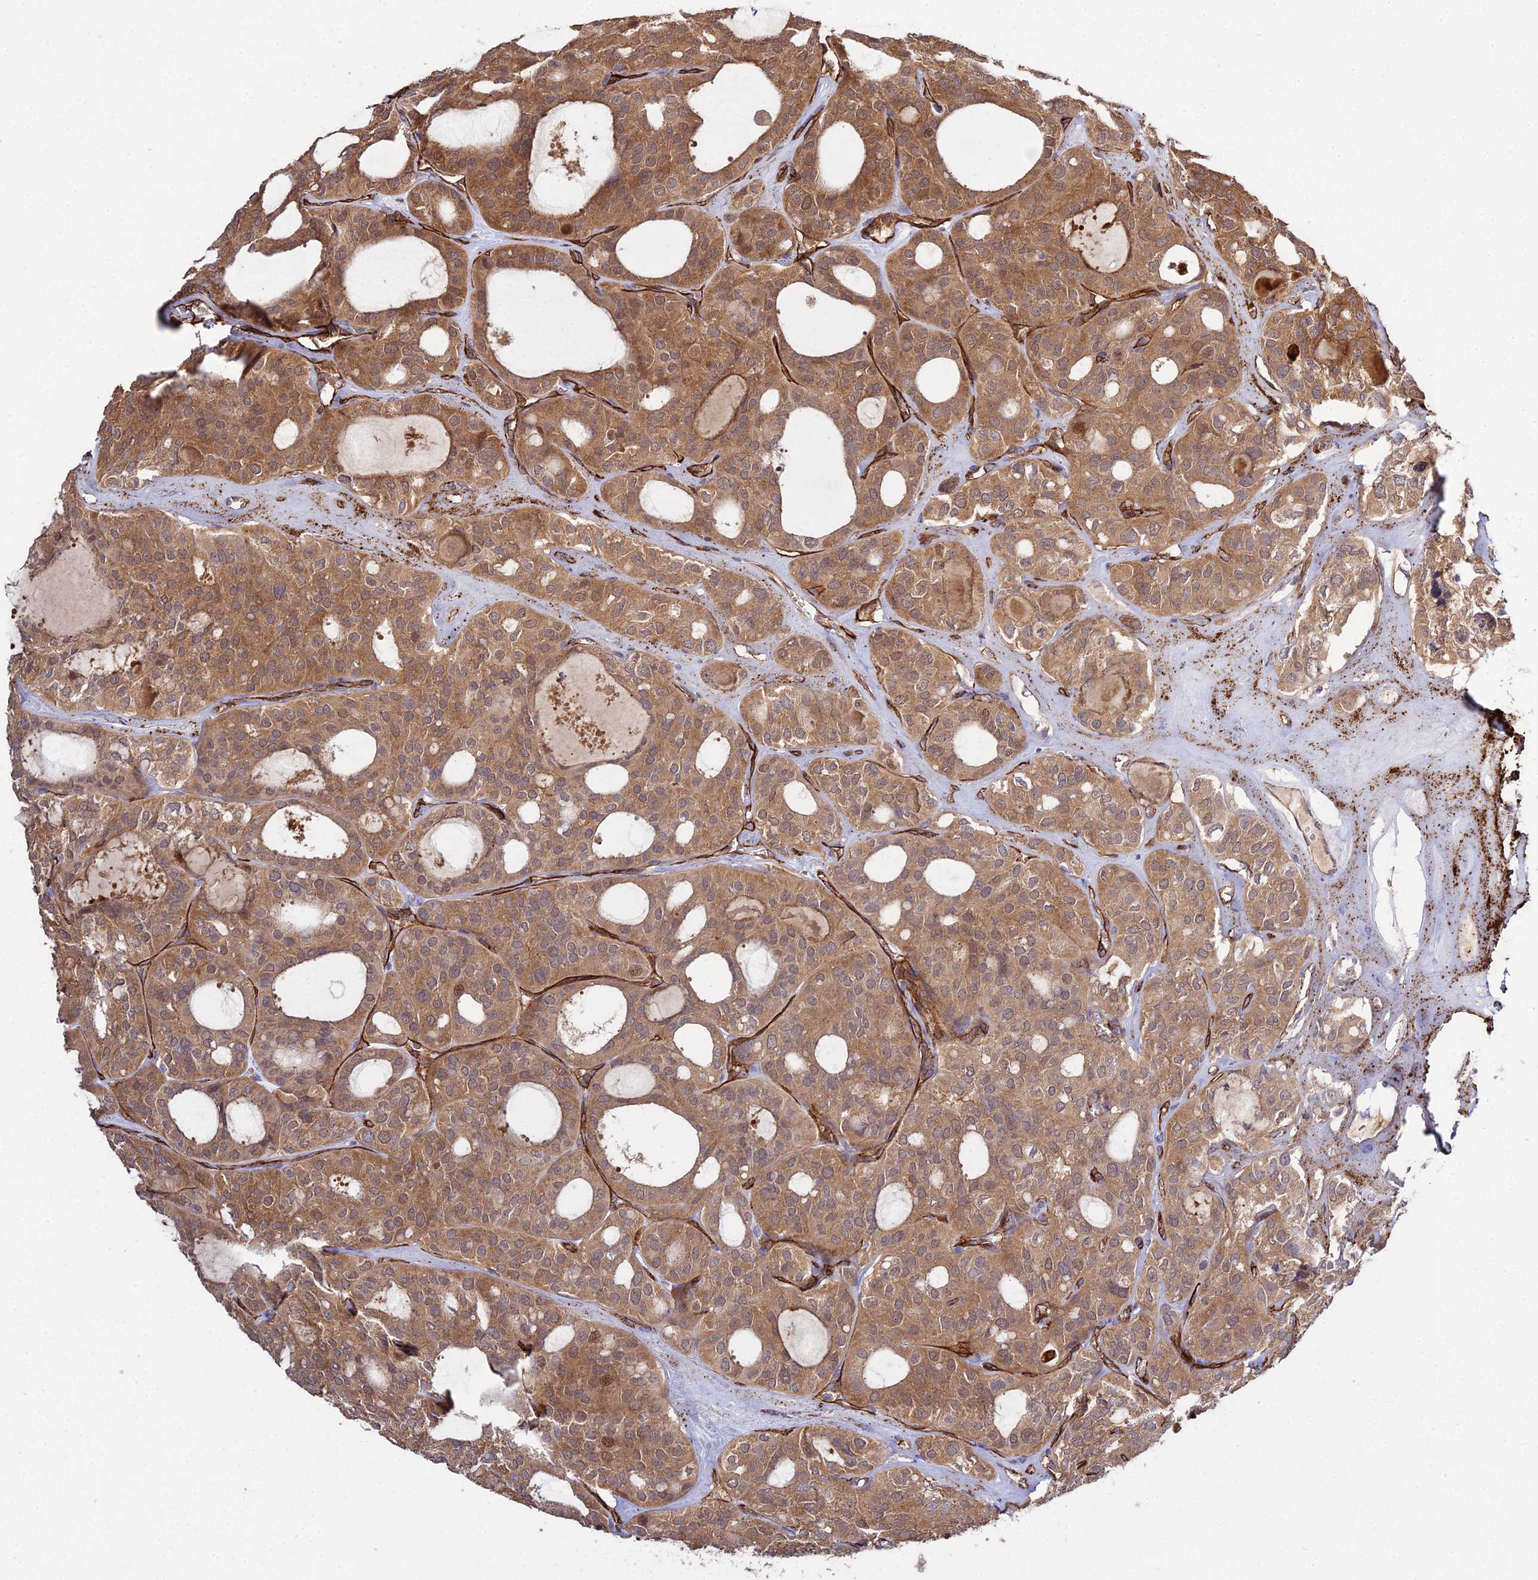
{"staining": {"intensity": "moderate", "quantity": ">75%", "location": "cytoplasmic/membranous"}, "tissue": "thyroid cancer", "cell_type": "Tumor cells", "image_type": "cancer", "snomed": [{"axis": "morphology", "description": "Follicular adenoma carcinoma, NOS"}, {"axis": "topography", "description": "Thyroid gland"}], "caption": "Protein expression analysis of thyroid cancer exhibits moderate cytoplasmic/membranous positivity in about >75% of tumor cells. The staining was performed using DAB to visualize the protein expression in brown, while the nuclei were stained in blue with hematoxylin (Magnification: 20x).", "gene": "GRTP1", "patient": {"sex": "male", "age": 75}}